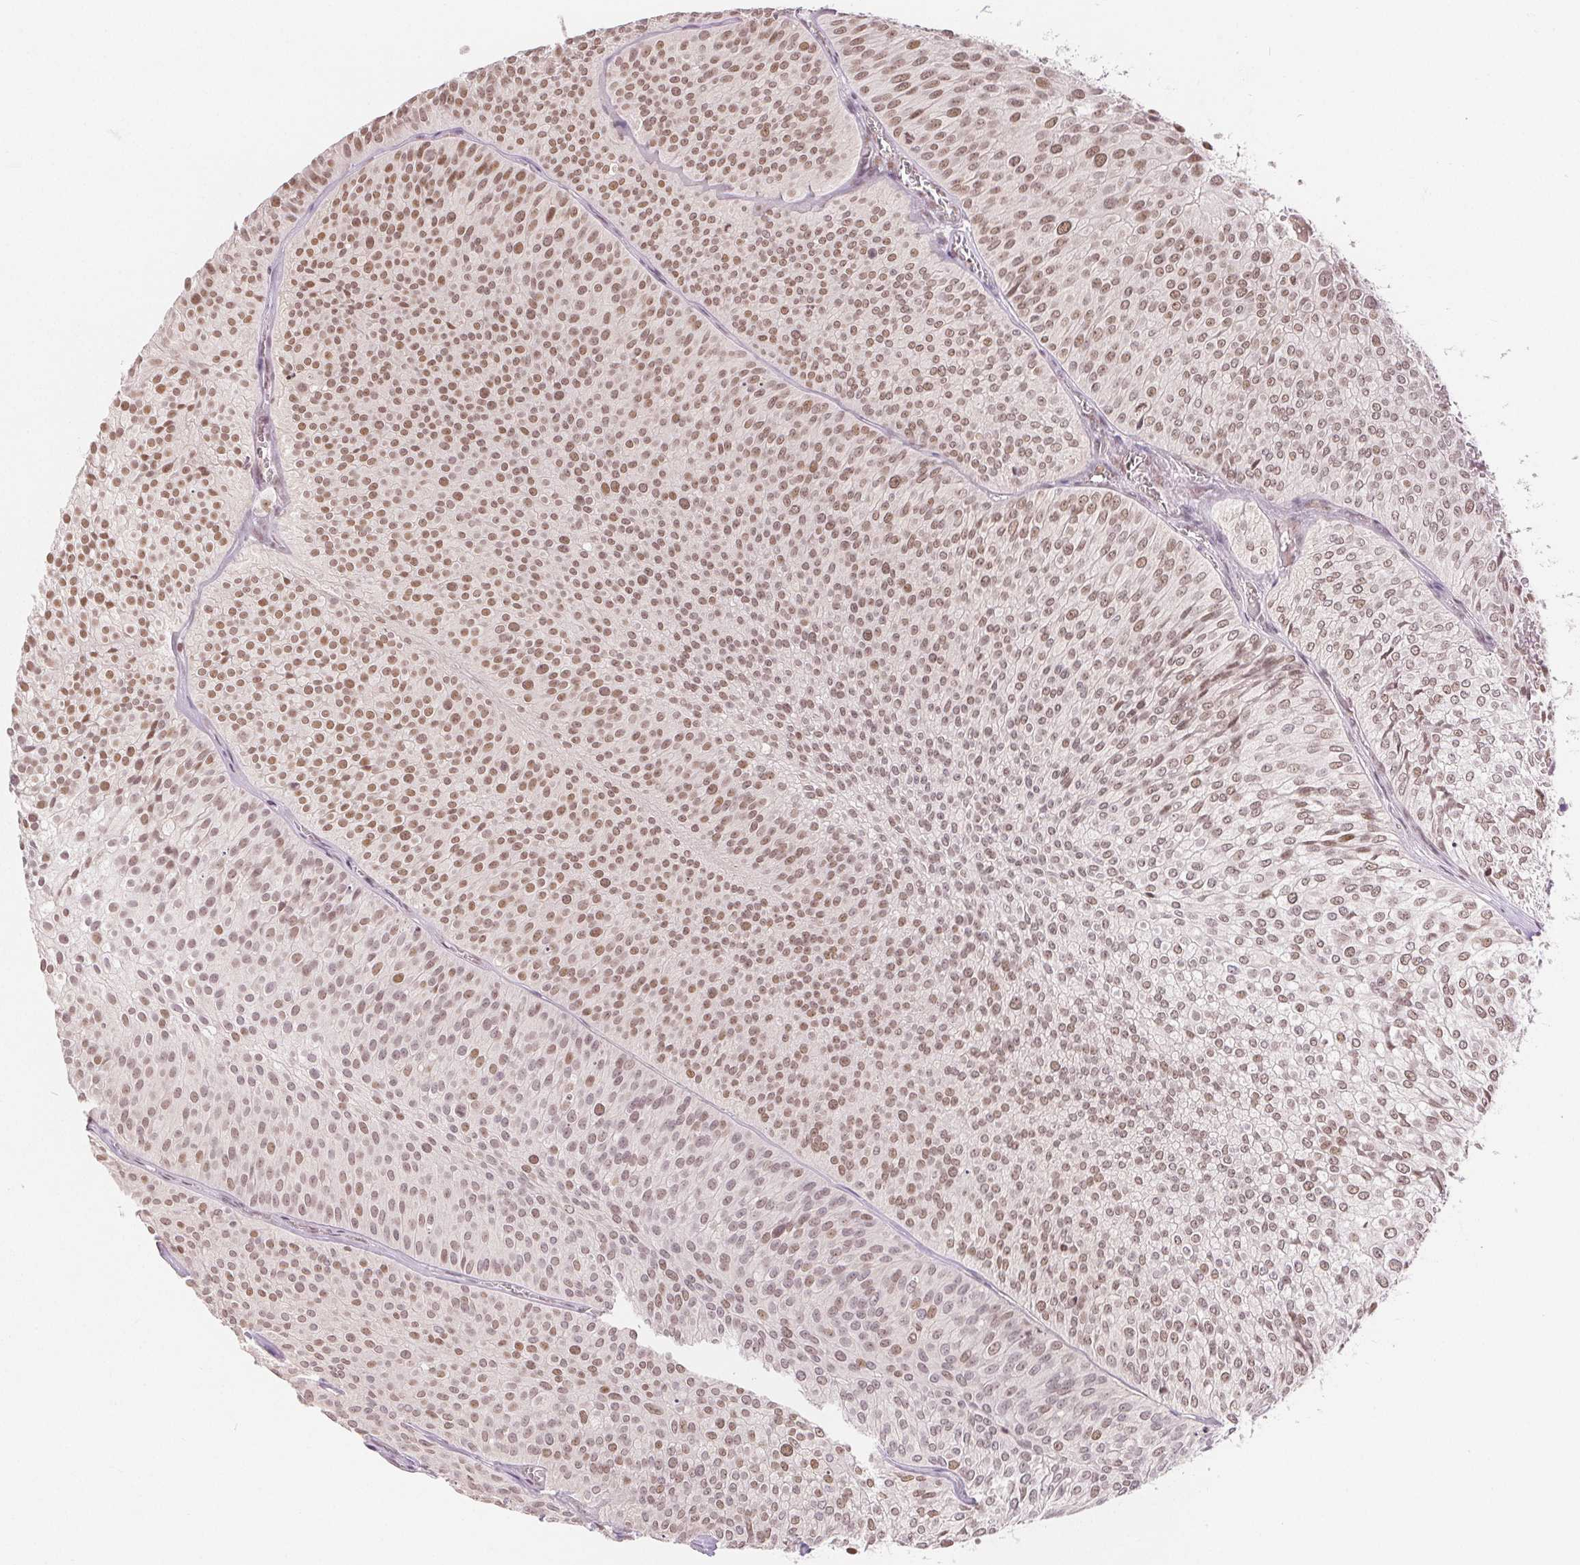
{"staining": {"intensity": "moderate", "quantity": ">75%", "location": "nuclear"}, "tissue": "urothelial cancer", "cell_type": "Tumor cells", "image_type": "cancer", "snomed": [{"axis": "morphology", "description": "Urothelial carcinoma, Low grade"}, {"axis": "topography", "description": "Urinary bladder"}], "caption": "This is a micrograph of immunohistochemistry (IHC) staining of low-grade urothelial carcinoma, which shows moderate expression in the nuclear of tumor cells.", "gene": "DEK", "patient": {"sex": "male", "age": 91}}